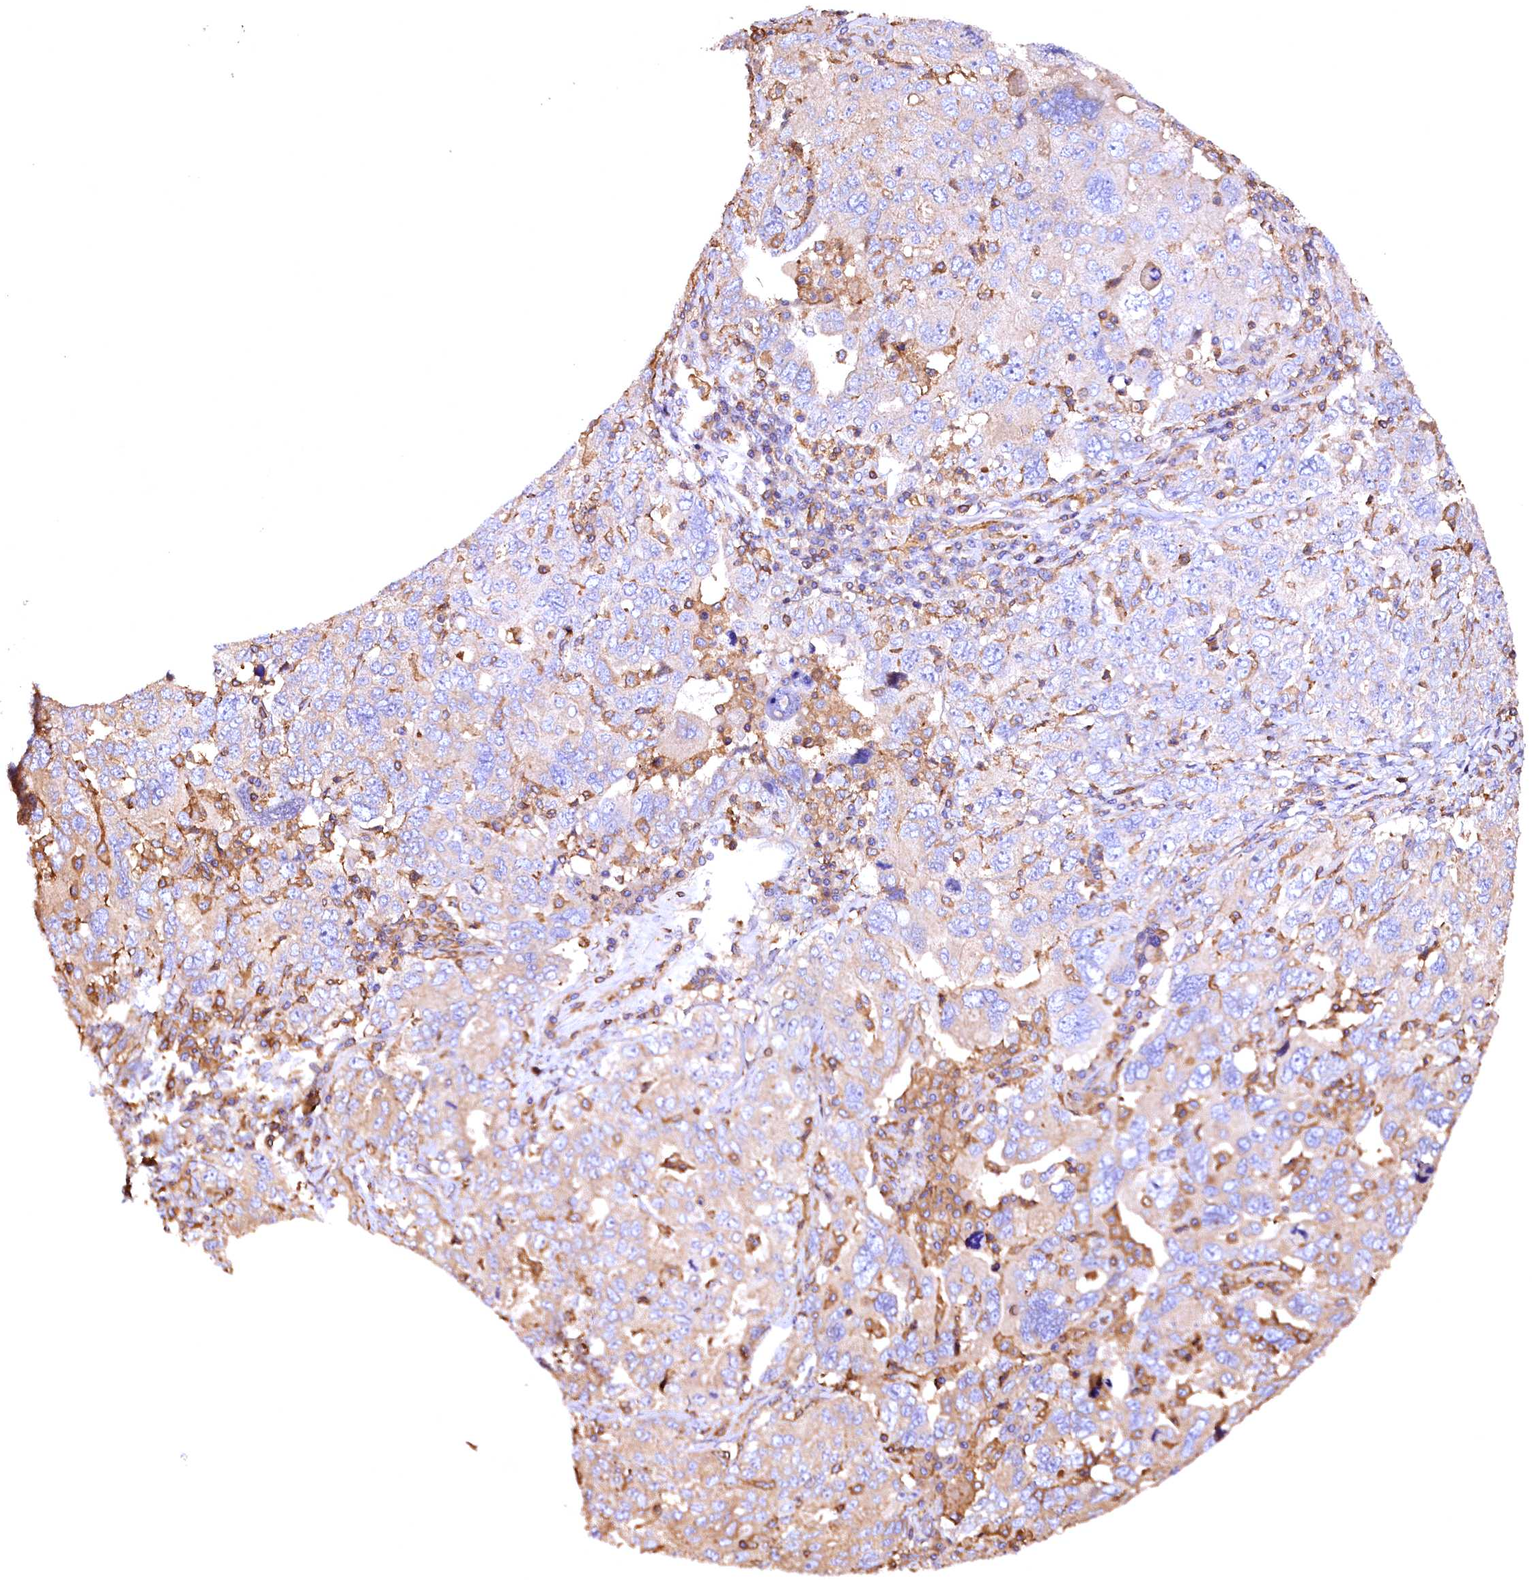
{"staining": {"intensity": "weak", "quantity": "<25%", "location": "cytoplasmic/membranous"}, "tissue": "ovarian cancer", "cell_type": "Tumor cells", "image_type": "cancer", "snomed": [{"axis": "morphology", "description": "Carcinoma, endometroid"}, {"axis": "topography", "description": "Ovary"}], "caption": "Human ovarian cancer (endometroid carcinoma) stained for a protein using IHC demonstrates no staining in tumor cells.", "gene": "RARS2", "patient": {"sex": "female", "age": 62}}